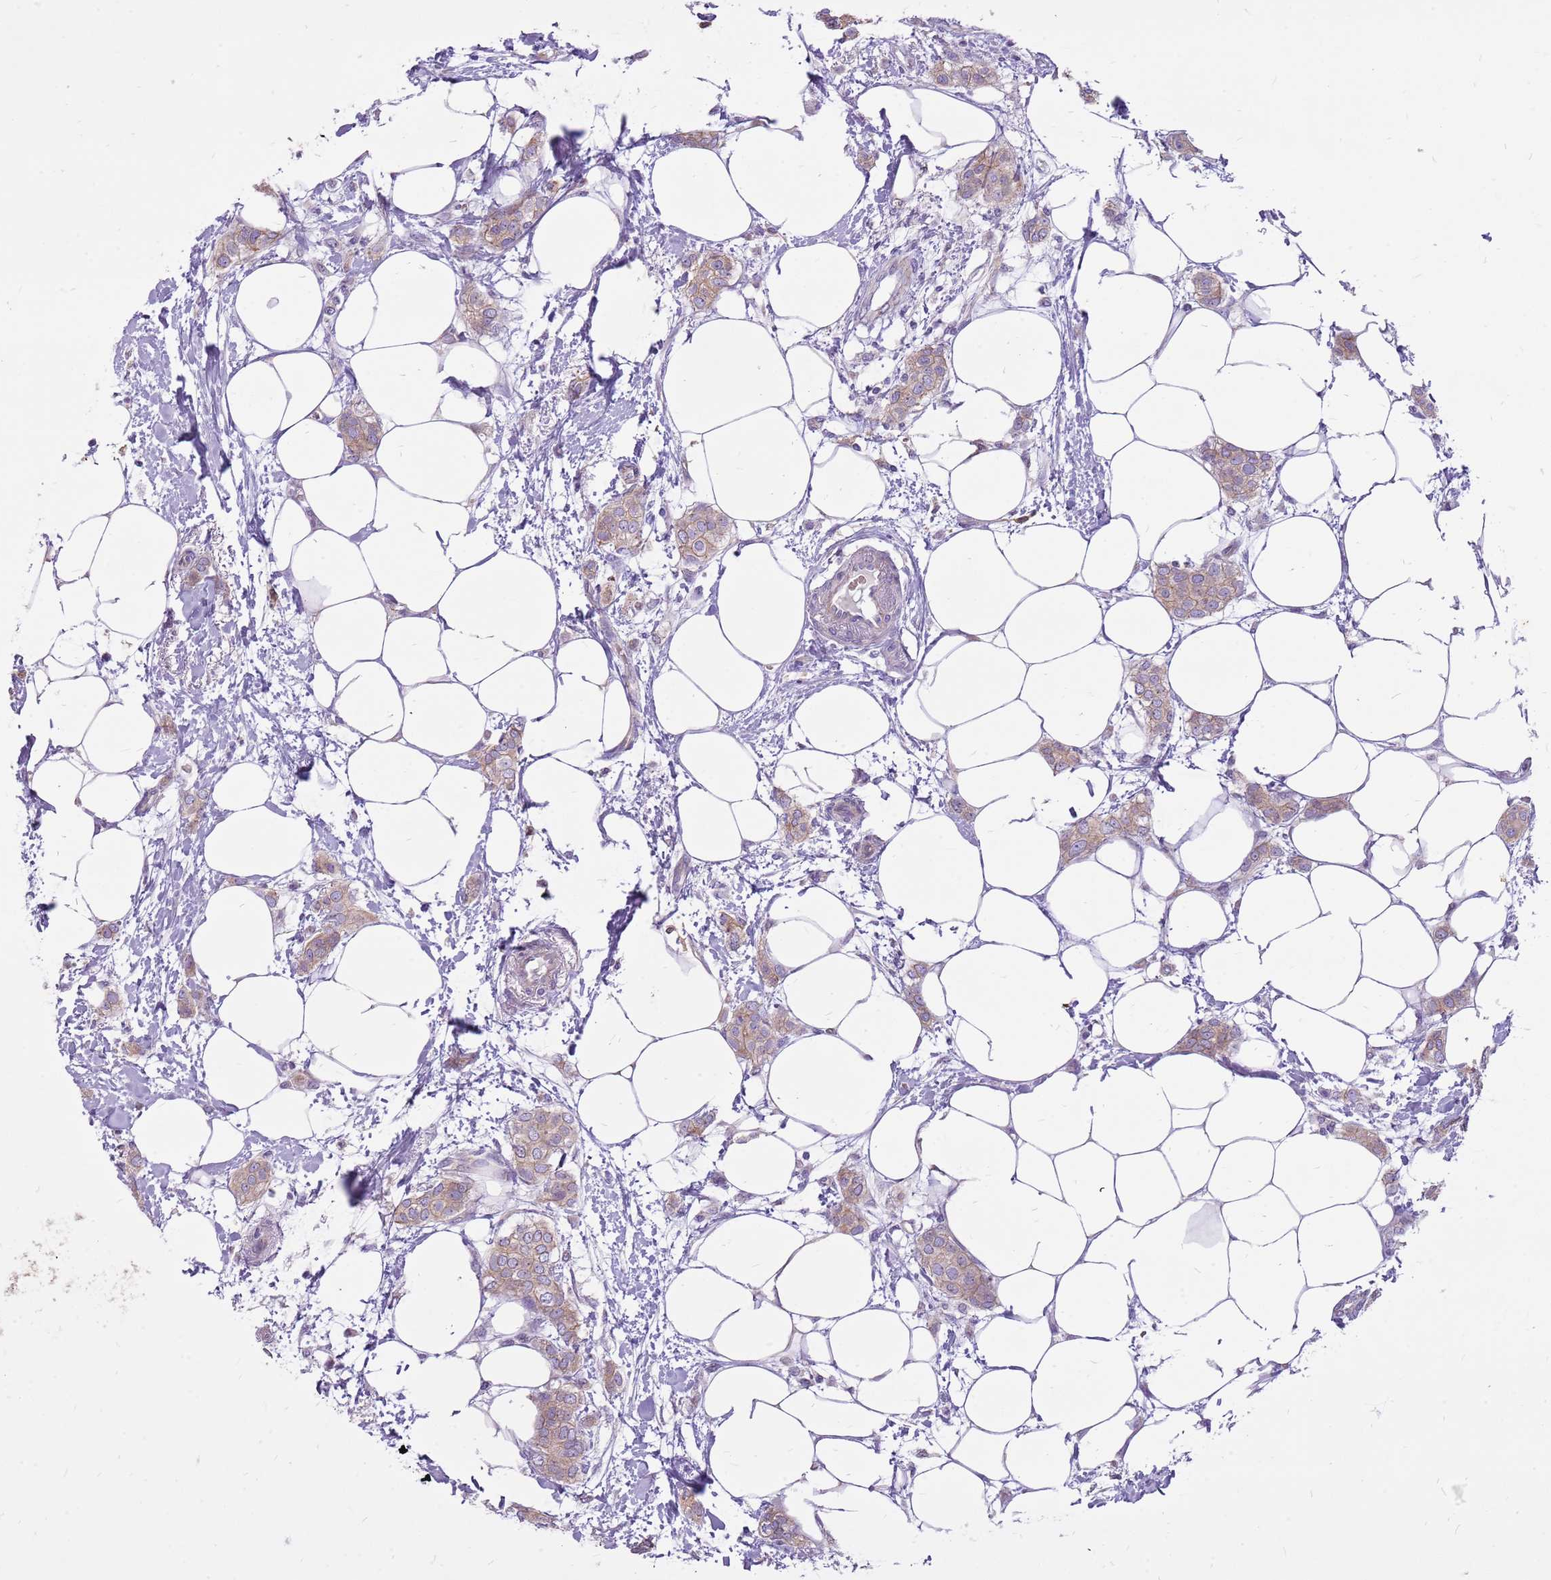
{"staining": {"intensity": "weak", "quantity": ">75%", "location": "cytoplasmic/membranous"}, "tissue": "breast cancer", "cell_type": "Tumor cells", "image_type": "cancer", "snomed": [{"axis": "morphology", "description": "Duct carcinoma"}, {"axis": "topography", "description": "Breast"}], "caption": "An IHC micrograph of tumor tissue is shown. Protein staining in brown labels weak cytoplasmic/membranous positivity in breast invasive ductal carcinoma within tumor cells.", "gene": "WDR90", "patient": {"sex": "female", "age": 72}}